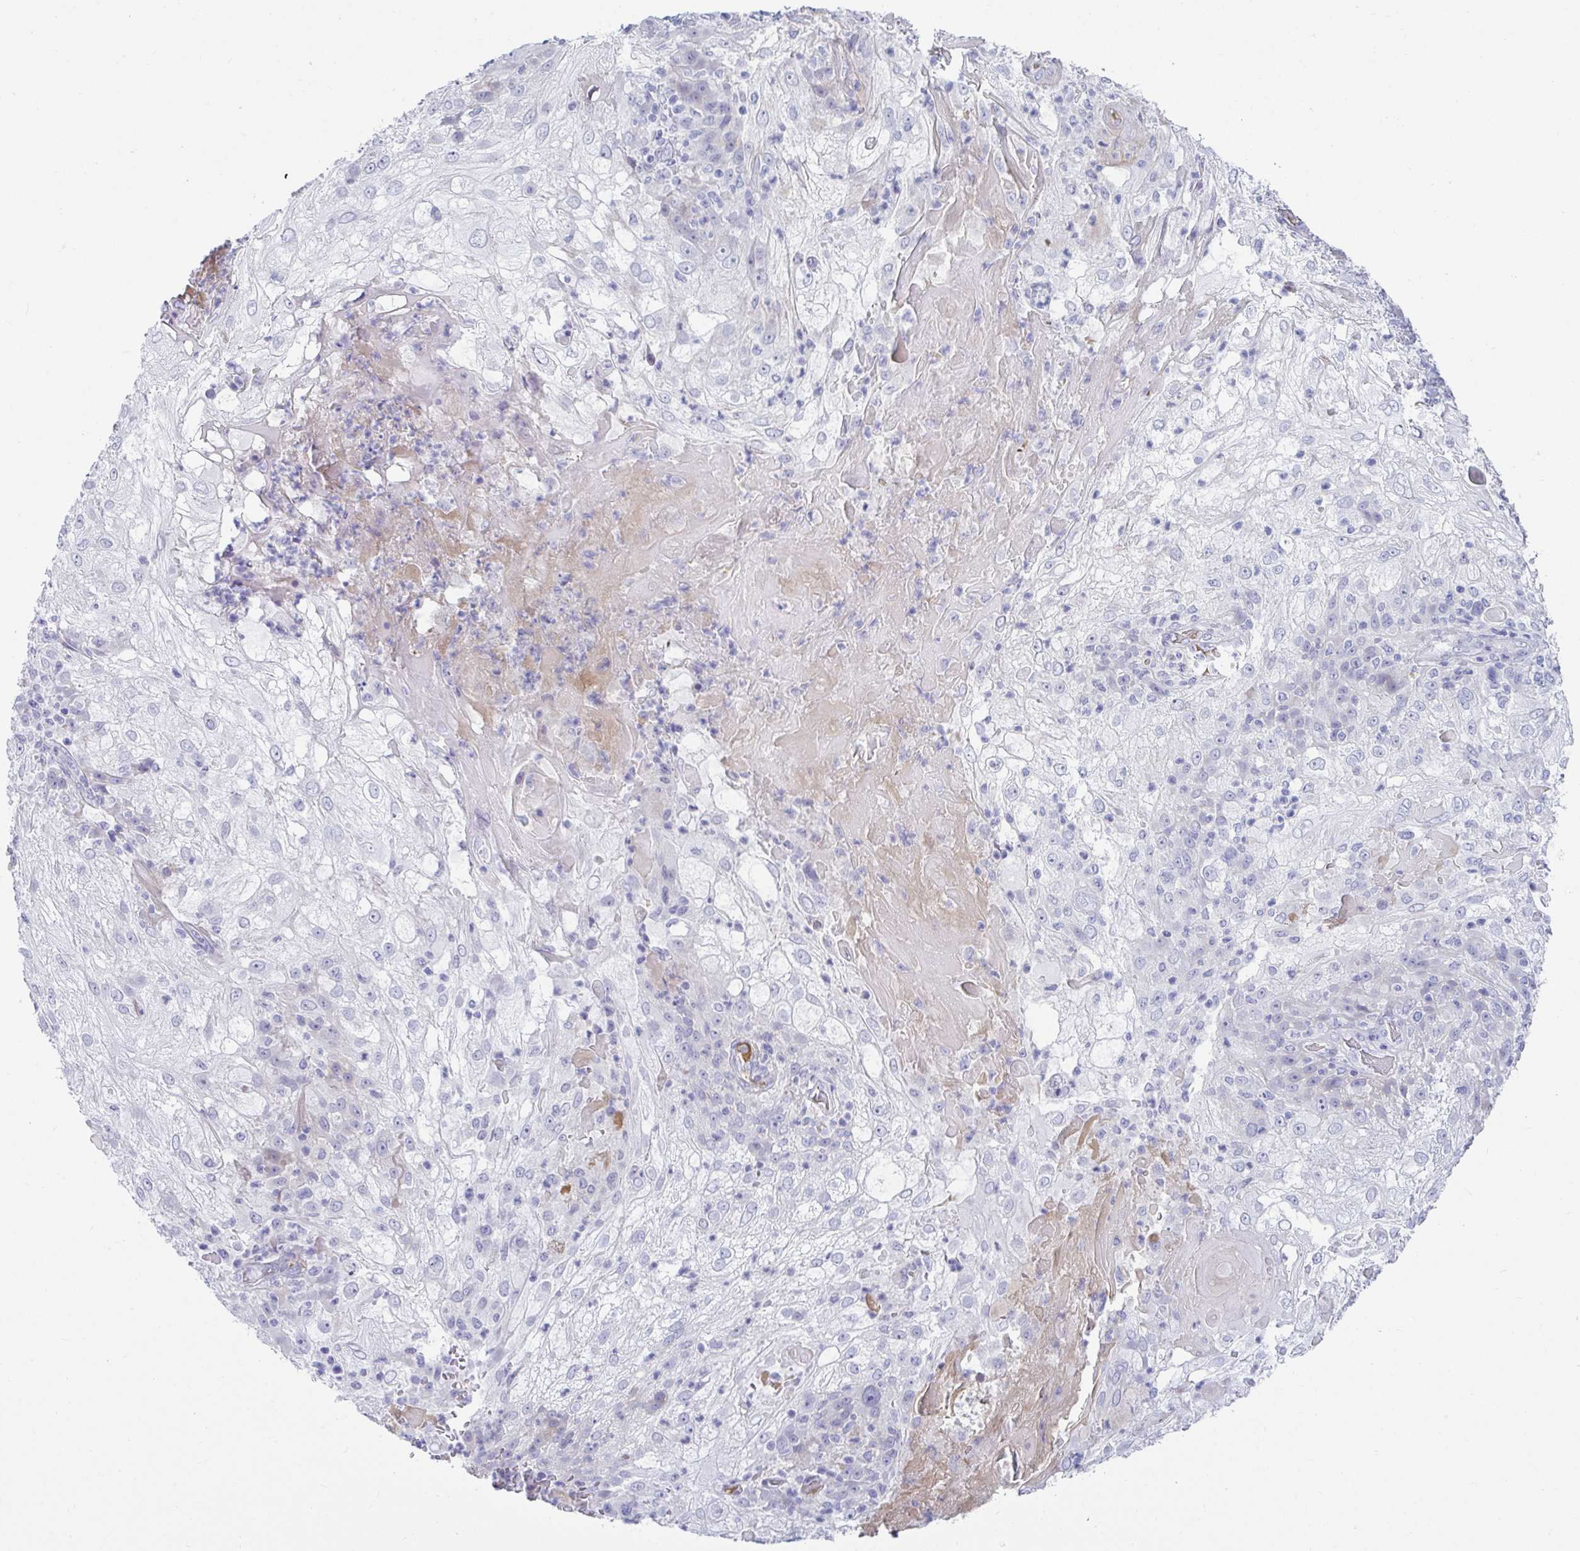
{"staining": {"intensity": "negative", "quantity": "none", "location": "none"}, "tissue": "skin cancer", "cell_type": "Tumor cells", "image_type": "cancer", "snomed": [{"axis": "morphology", "description": "Normal tissue, NOS"}, {"axis": "morphology", "description": "Squamous cell carcinoma, NOS"}, {"axis": "topography", "description": "Skin"}], "caption": "Tumor cells show no significant expression in skin squamous cell carcinoma.", "gene": "NPY", "patient": {"sex": "female", "age": 83}}